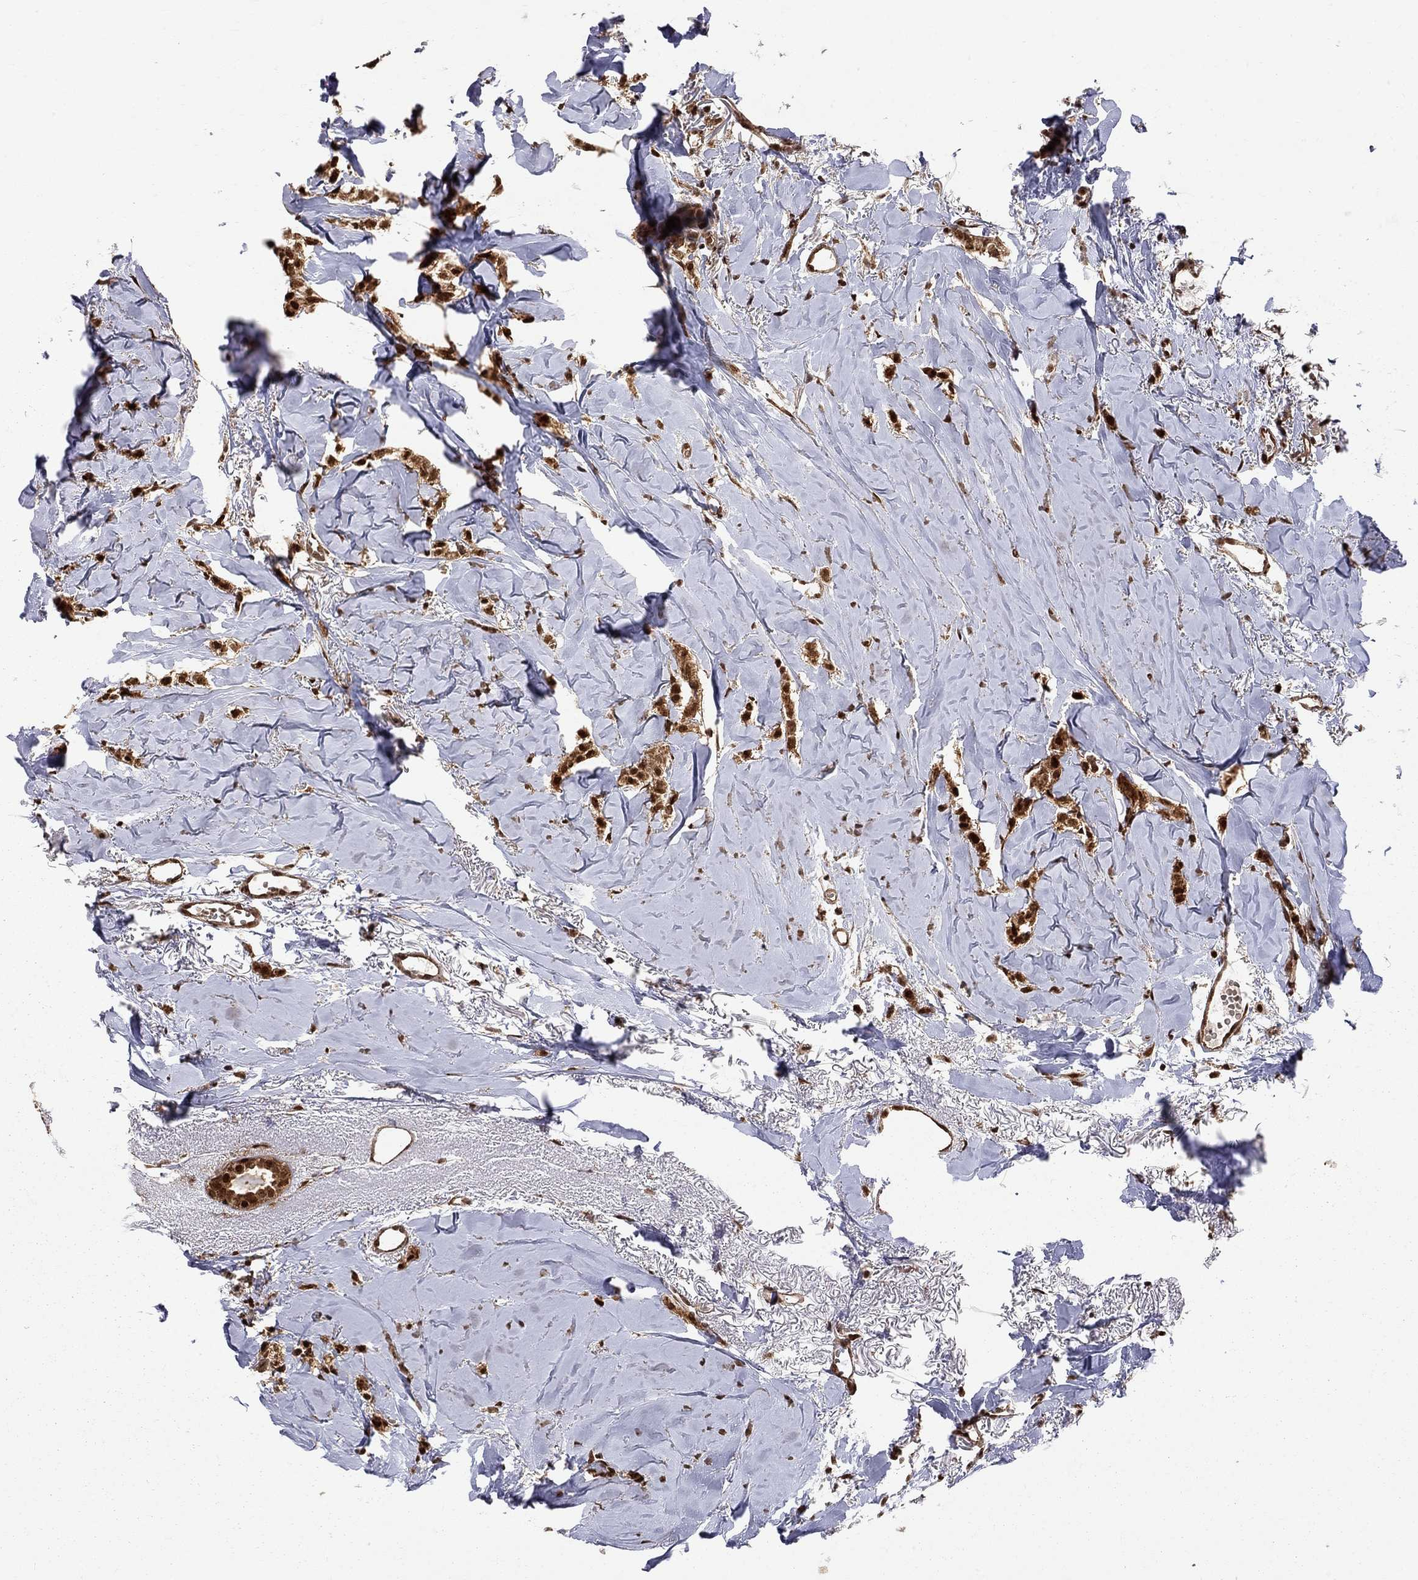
{"staining": {"intensity": "strong", "quantity": ">75%", "location": "cytoplasmic/membranous,nuclear"}, "tissue": "breast cancer", "cell_type": "Tumor cells", "image_type": "cancer", "snomed": [{"axis": "morphology", "description": "Duct carcinoma"}, {"axis": "topography", "description": "Breast"}], "caption": "The immunohistochemical stain labels strong cytoplasmic/membranous and nuclear expression in tumor cells of intraductal carcinoma (breast) tissue.", "gene": "ELOB", "patient": {"sex": "female", "age": 85}}